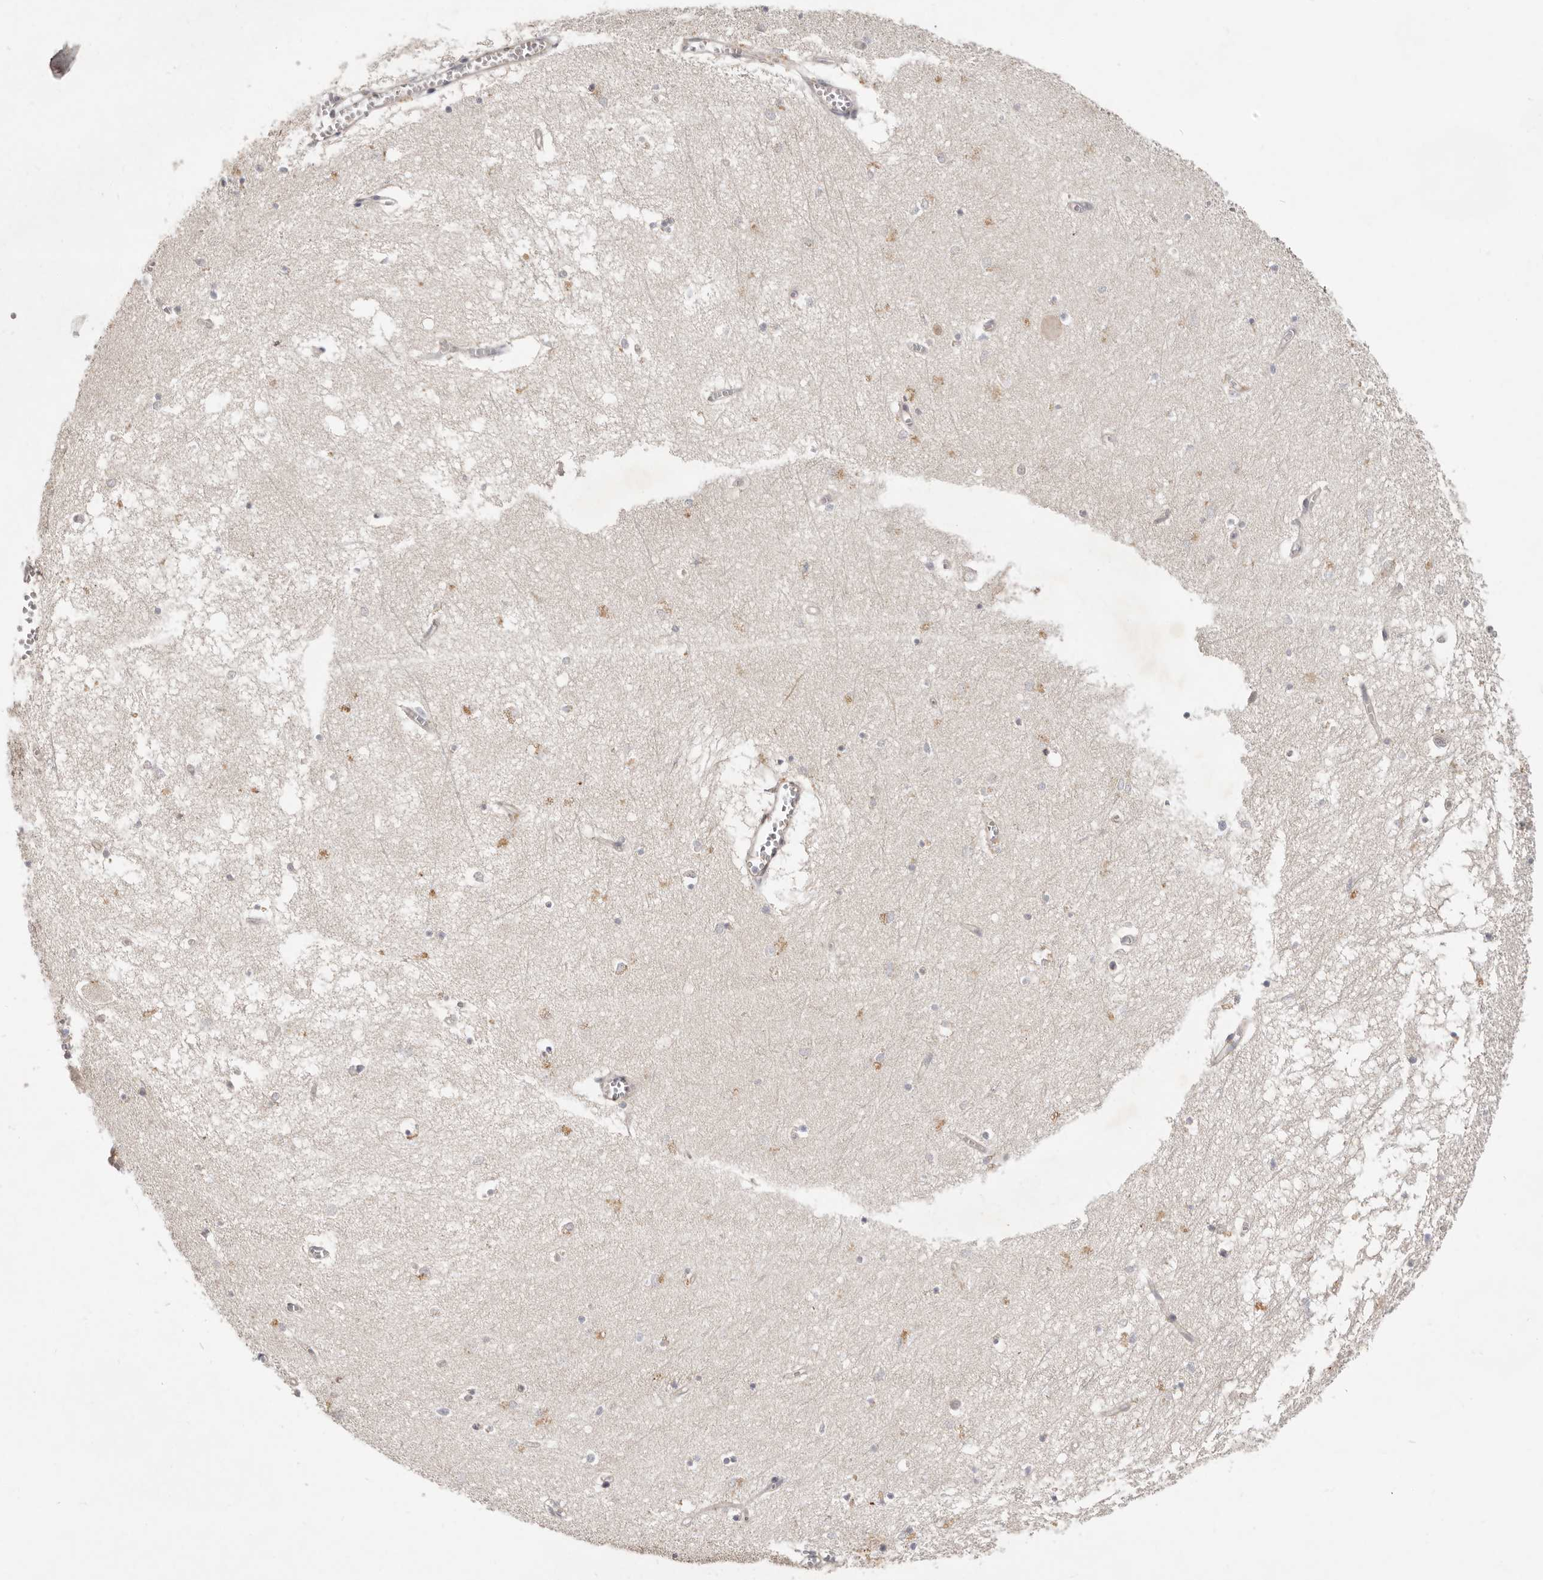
{"staining": {"intensity": "negative", "quantity": "none", "location": "none"}, "tissue": "hippocampus", "cell_type": "Glial cells", "image_type": "normal", "snomed": [{"axis": "morphology", "description": "Normal tissue, NOS"}, {"axis": "topography", "description": "Hippocampus"}], "caption": "The immunohistochemistry (IHC) photomicrograph has no significant staining in glial cells of hippocampus.", "gene": "ADAMTS9", "patient": {"sex": "male", "age": 70}}